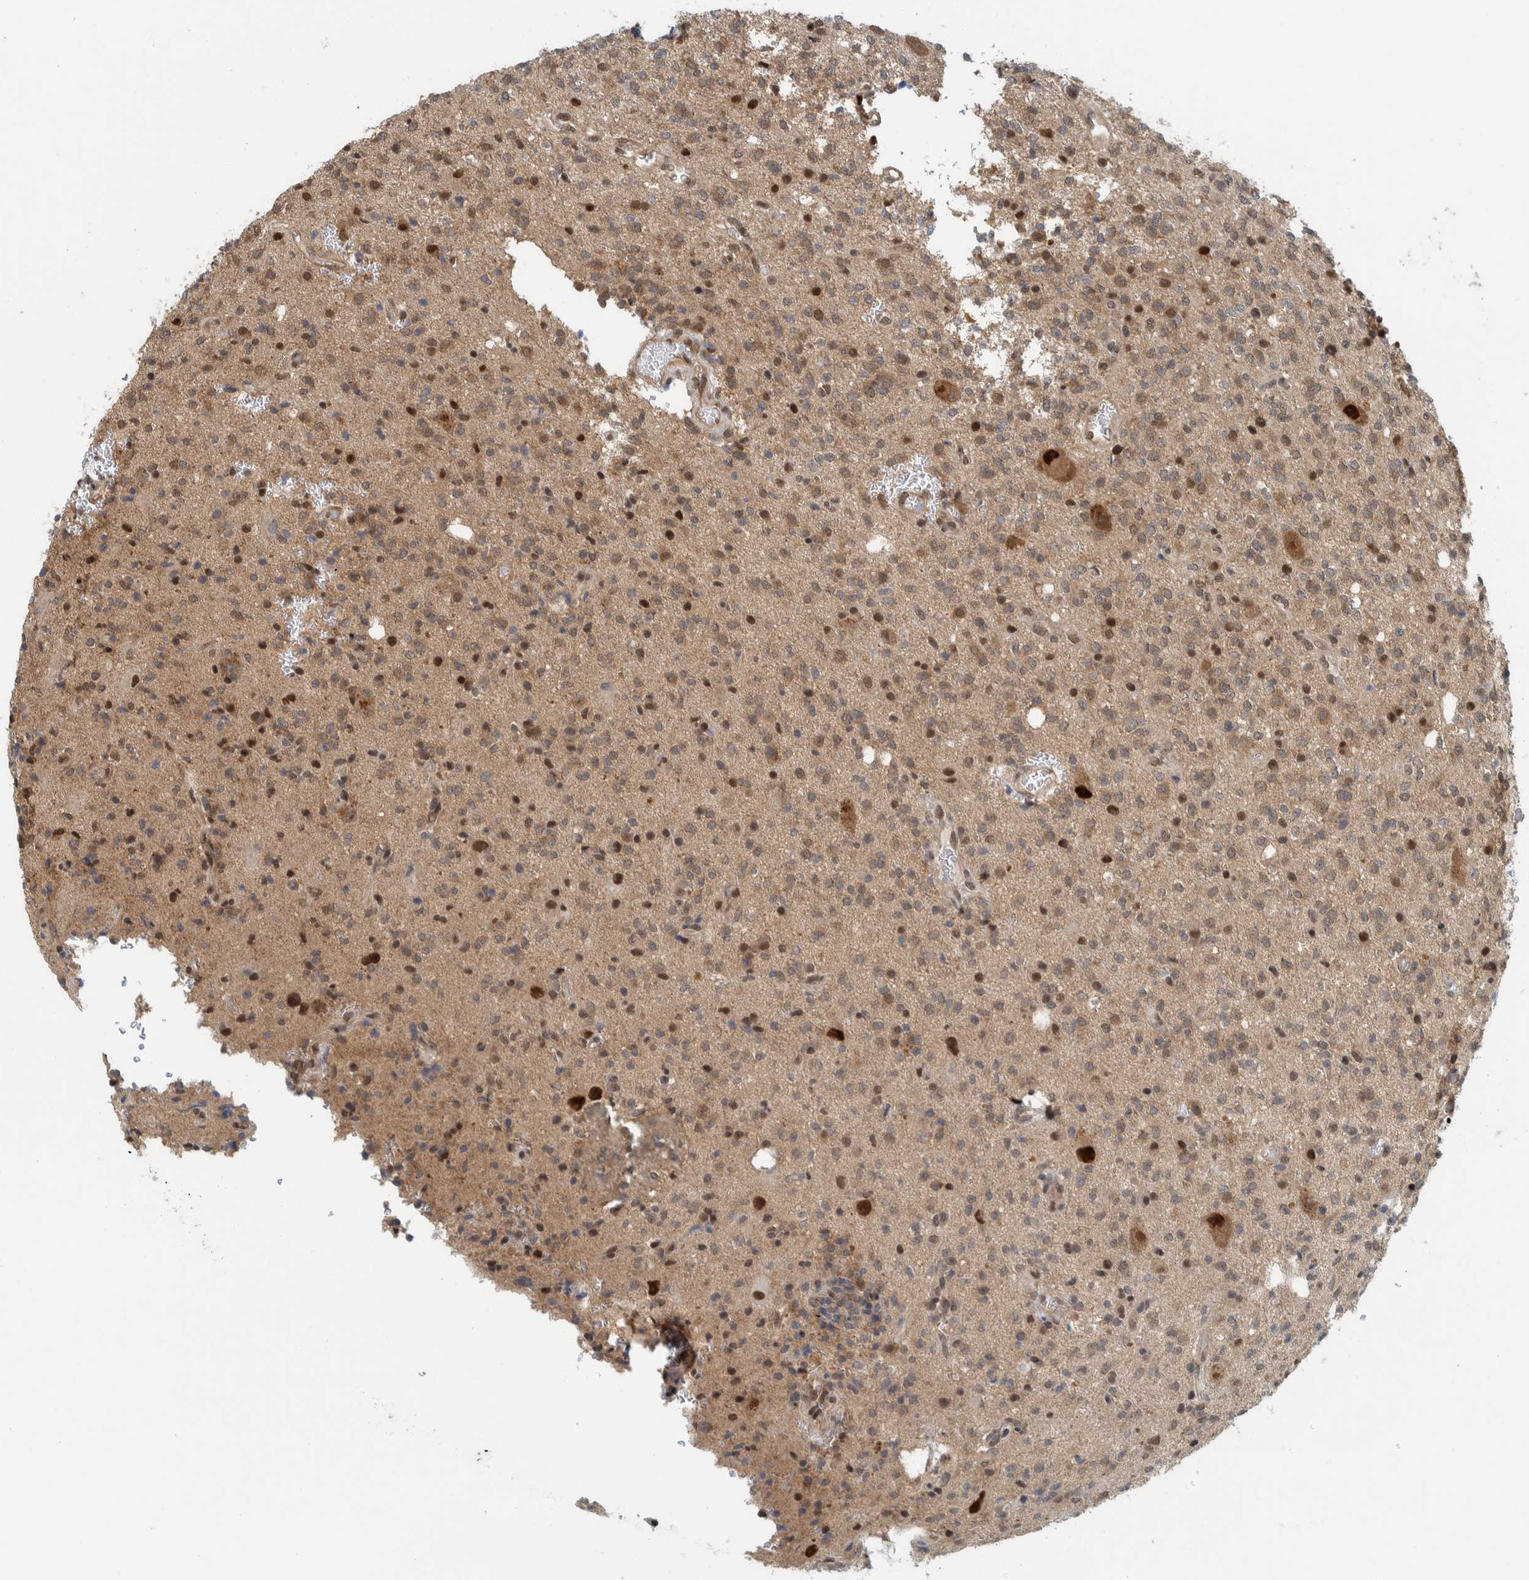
{"staining": {"intensity": "moderate", "quantity": "25%-75%", "location": "cytoplasmic/membranous,nuclear"}, "tissue": "glioma", "cell_type": "Tumor cells", "image_type": "cancer", "snomed": [{"axis": "morphology", "description": "Glioma, malignant, High grade"}, {"axis": "topography", "description": "Brain"}], "caption": "Brown immunohistochemical staining in glioma exhibits moderate cytoplasmic/membranous and nuclear positivity in approximately 25%-75% of tumor cells.", "gene": "COPS3", "patient": {"sex": "male", "age": 34}}